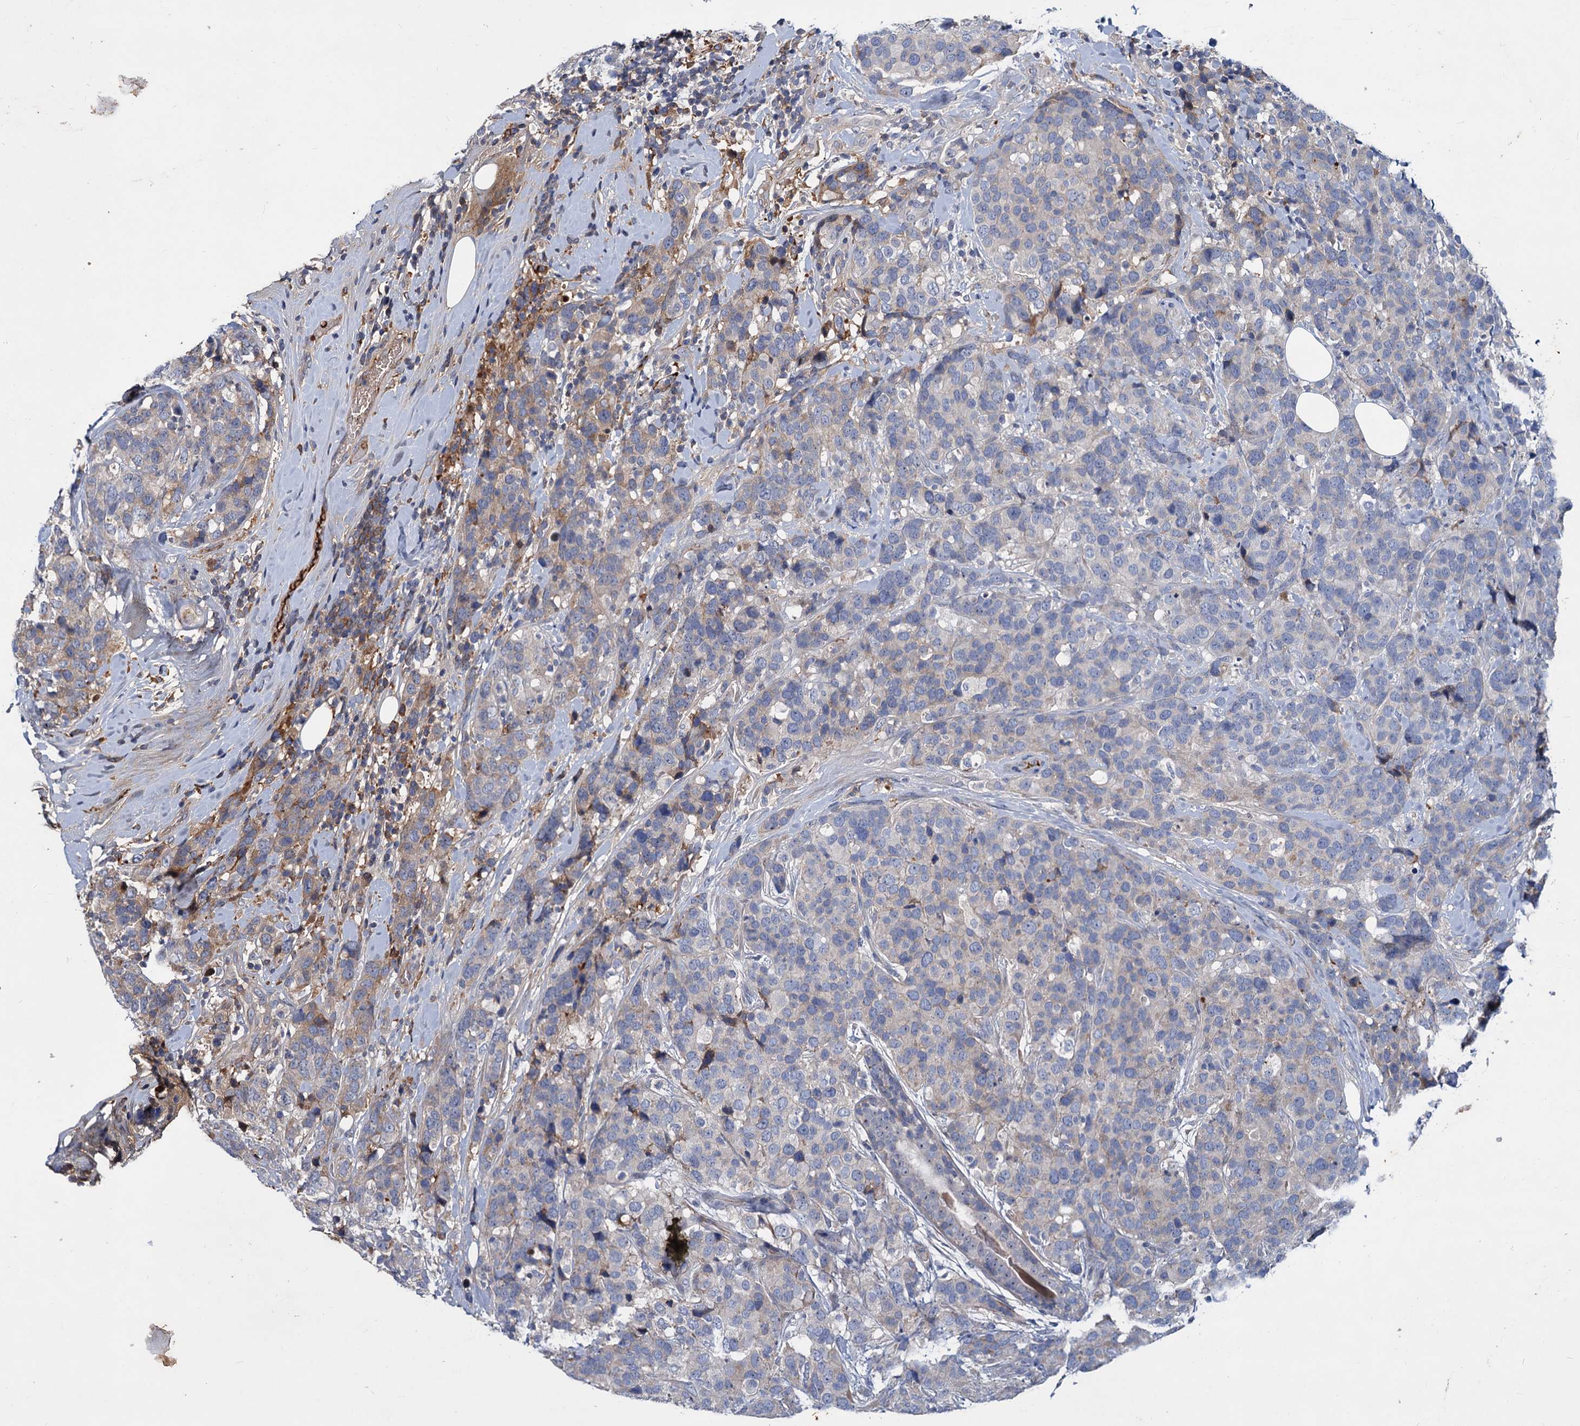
{"staining": {"intensity": "weak", "quantity": "<25%", "location": "cytoplasmic/membranous"}, "tissue": "breast cancer", "cell_type": "Tumor cells", "image_type": "cancer", "snomed": [{"axis": "morphology", "description": "Lobular carcinoma"}, {"axis": "topography", "description": "Breast"}], "caption": "IHC of human breast lobular carcinoma displays no positivity in tumor cells.", "gene": "CHRD", "patient": {"sex": "female", "age": 59}}